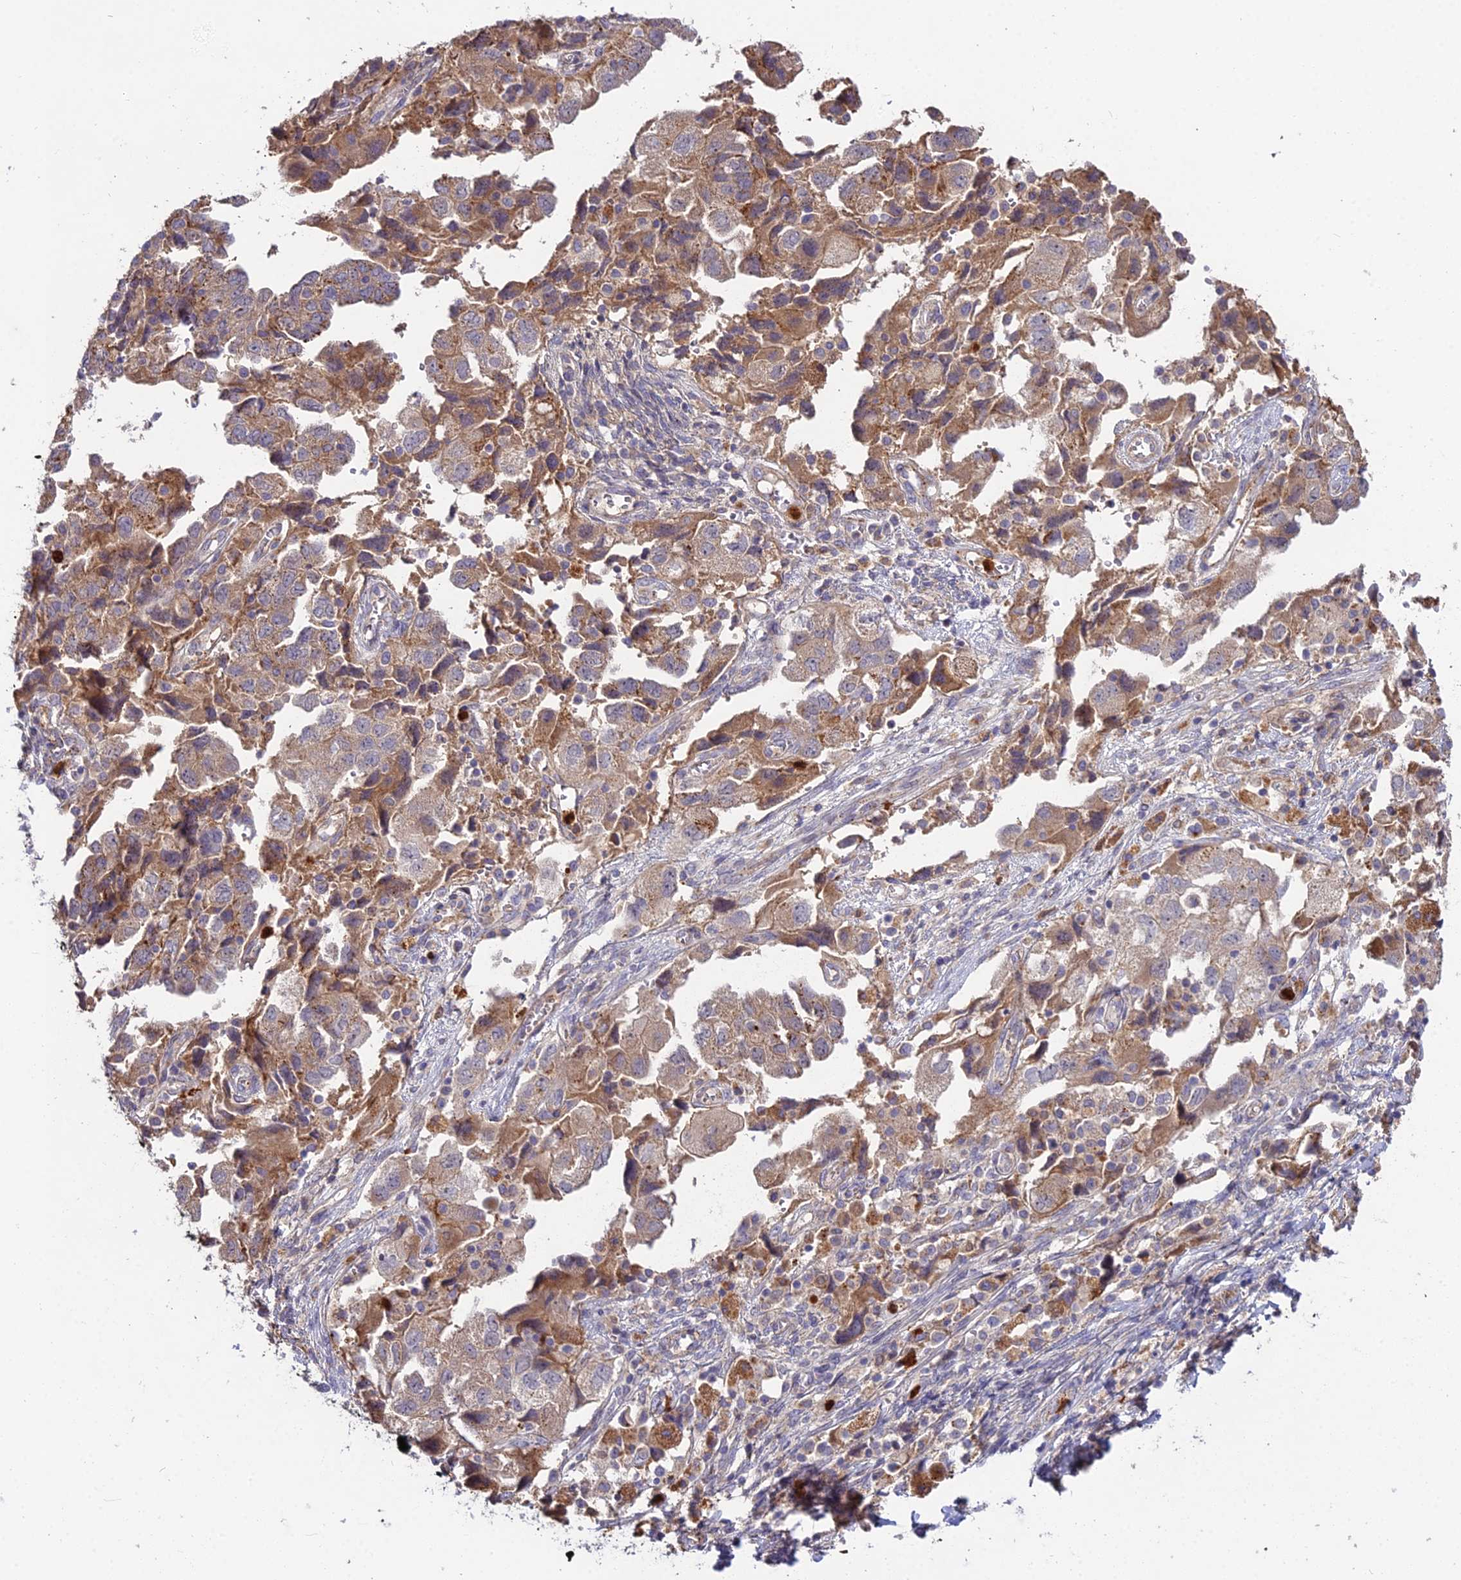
{"staining": {"intensity": "moderate", "quantity": ">75%", "location": "cytoplasmic/membranous"}, "tissue": "ovarian cancer", "cell_type": "Tumor cells", "image_type": "cancer", "snomed": [{"axis": "morphology", "description": "Carcinoma, NOS"}, {"axis": "morphology", "description": "Cystadenocarcinoma, serous, NOS"}, {"axis": "topography", "description": "Ovary"}], "caption": "Immunohistochemistry (IHC) (DAB (3,3'-diaminobenzidine)) staining of human ovarian cancer reveals moderate cytoplasmic/membranous protein expression in about >75% of tumor cells. The protein is shown in brown color, while the nuclei are stained blue.", "gene": "EID2", "patient": {"sex": "female", "age": 69}}